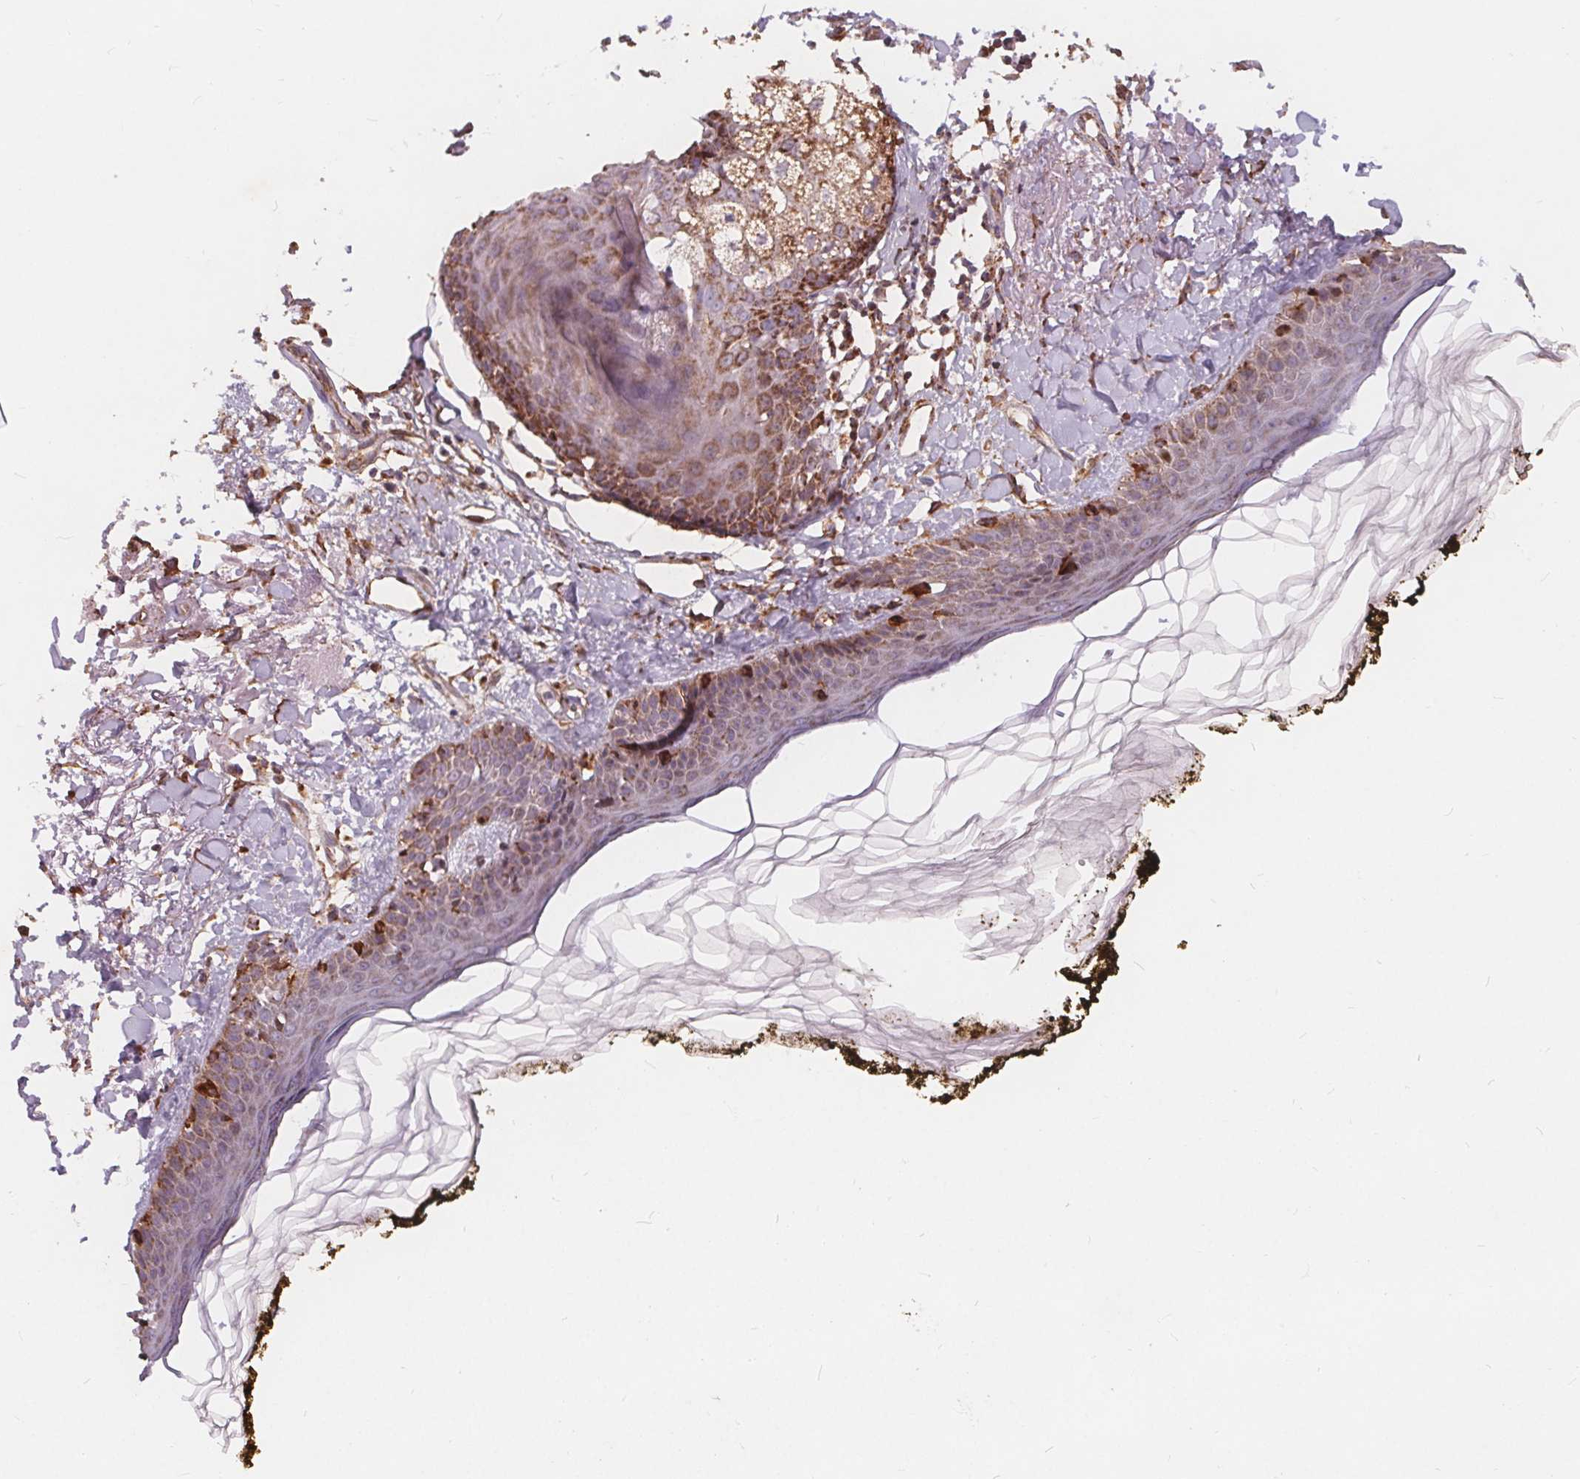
{"staining": {"intensity": "strong", "quantity": "<25%", "location": "cytoplasmic/membranous"}, "tissue": "skin", "cell_type": "Fibroblasts", "image_type": "normal", "snomed": [{"axis": "morphology", "description": "Normal tissue, NOS"}, {"axis": "topography", "description": "Skin"}], "caption": "IHC histopathology image of unremarkable skin stained for a protein (brown), which demonstrates medium levels of strong cytoplasmic/membranous positivity in approximately <25% of fibroblasts.", "gene": "PLSCR3", "patient": {"sex": "male", "age": 76}}